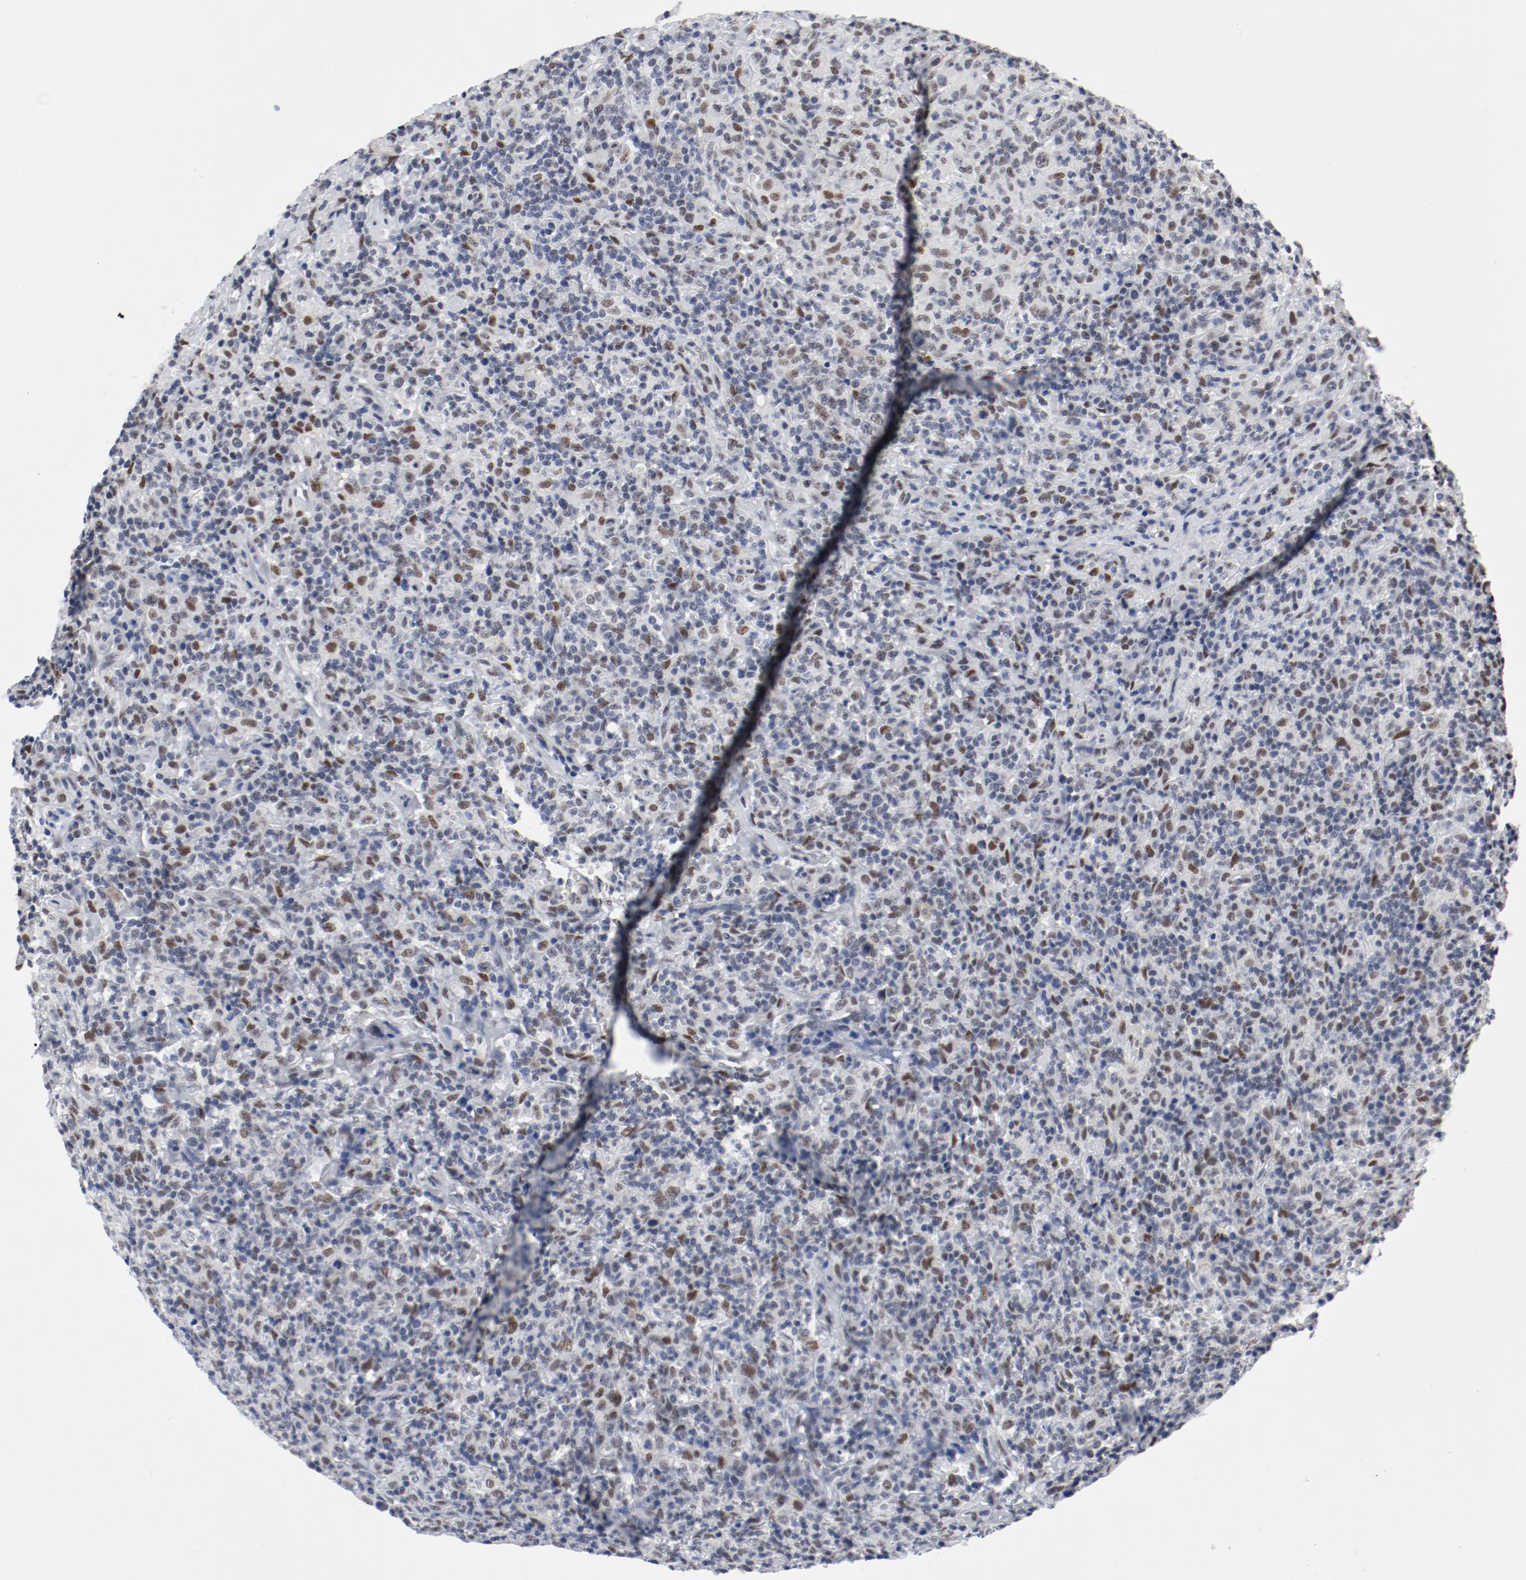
{"staining": {"intensity": "moderate", "quantity": "25%-75%", "location": "nuclear"}, "tissue": "lymphoma", "cell_type": "Tumor cells", "image_type": "cancer", "snomed": [{"axis": "morphology", "description": "Hodgkin's disease, NOS"}, {"axis": "topography", "description": "Lymph node"}], "caption": "Tumor cells exhibit medium levels of moderate nuclear expression in about 25%-75% of cells in Hodgkin's disease.", "gene": "ARNT", "patient": {"sex": "male", "age": 65}}